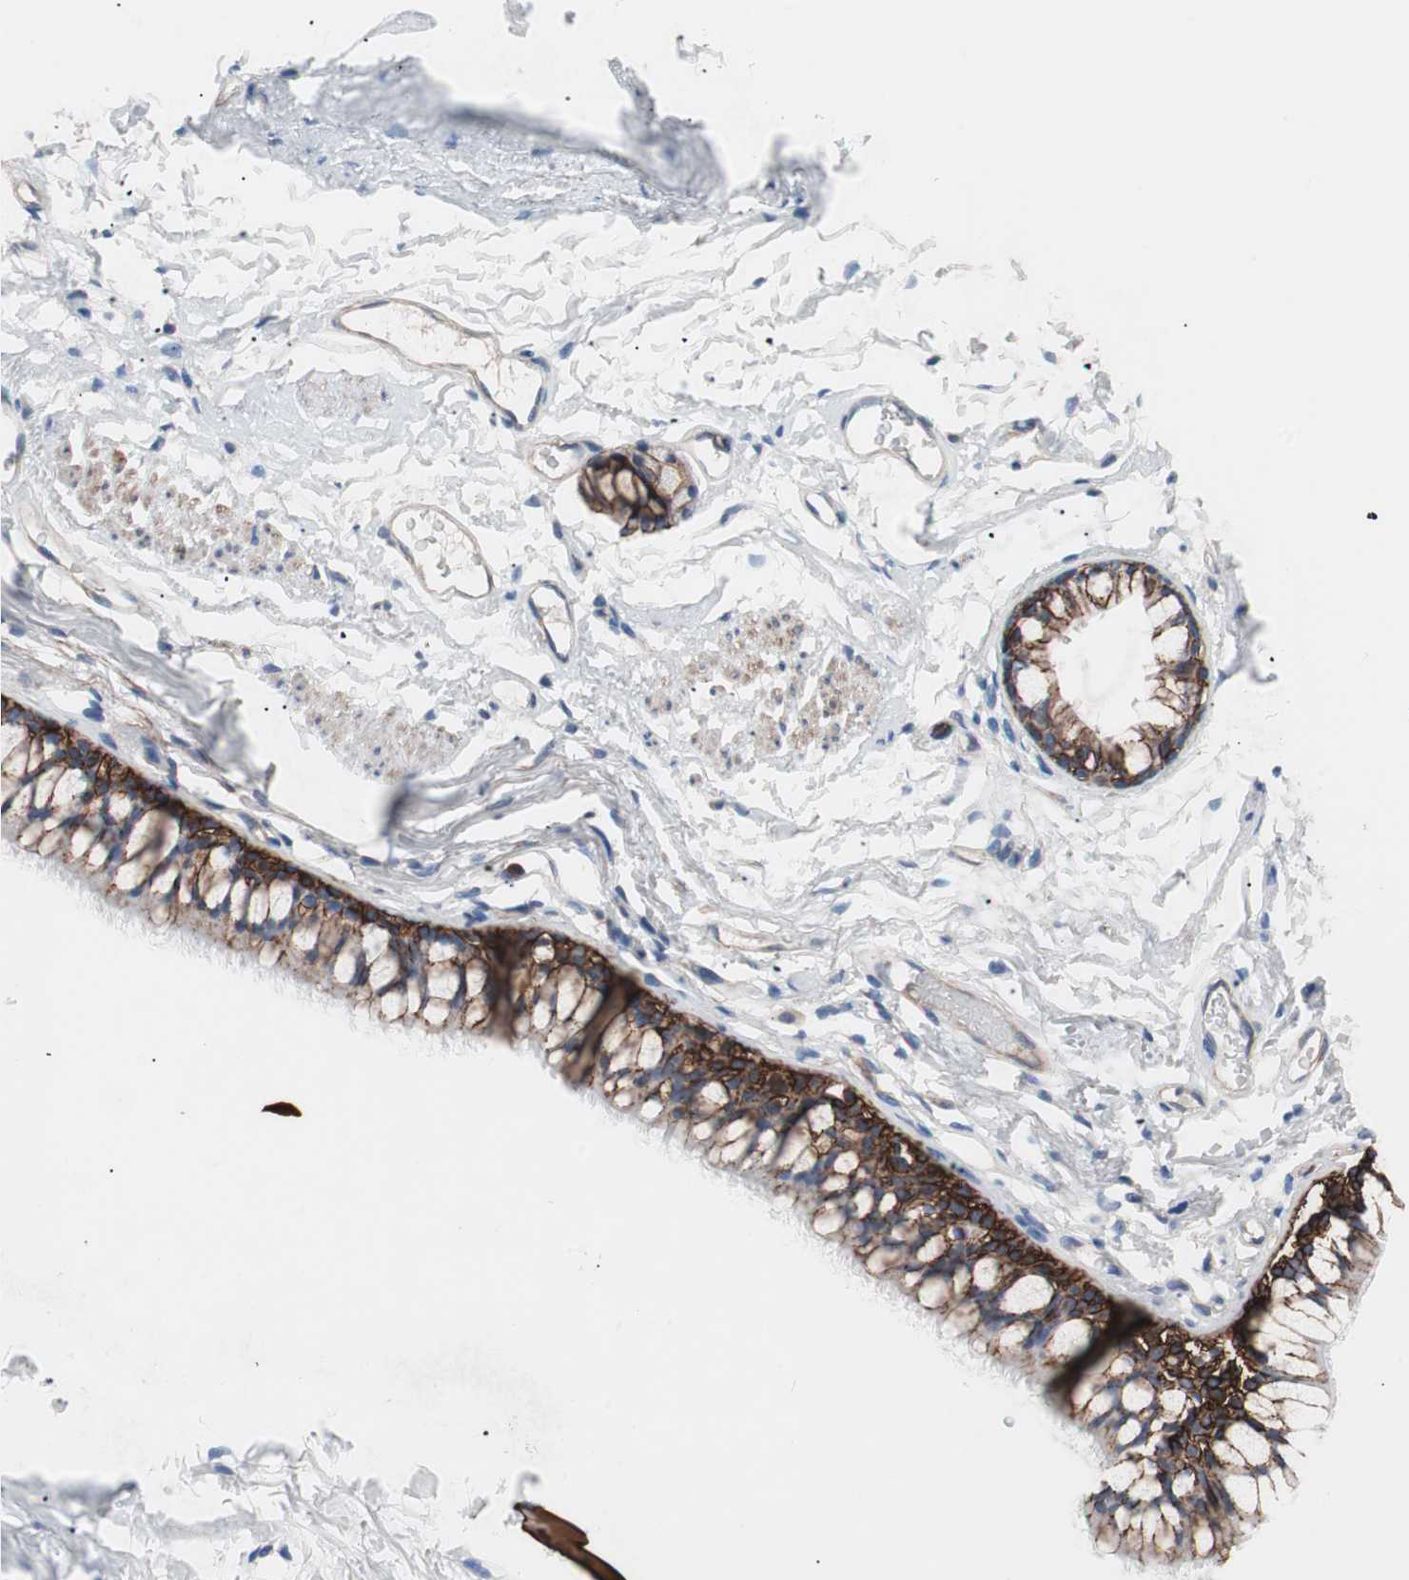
{"staining": {"intensity": "negative", "quantity": "none", "location": "none"}, "tissue": "adipose tissue", "cell_type": "Adipocytes", "image_type": "normal", "snomed": [{"axis": "morphology", "description": "Normal tissue, NOS"}, {"axis": "topography", "description": "Cartilage tissue"}, {"axis": "topography", "description": "Bronchus"}], "caption": "The photomicrograph demonstrates no staining of adipocytes in benign adipose tissue.", "gene": "GPR160", "patient": {"sex": "female", "age": 73}}